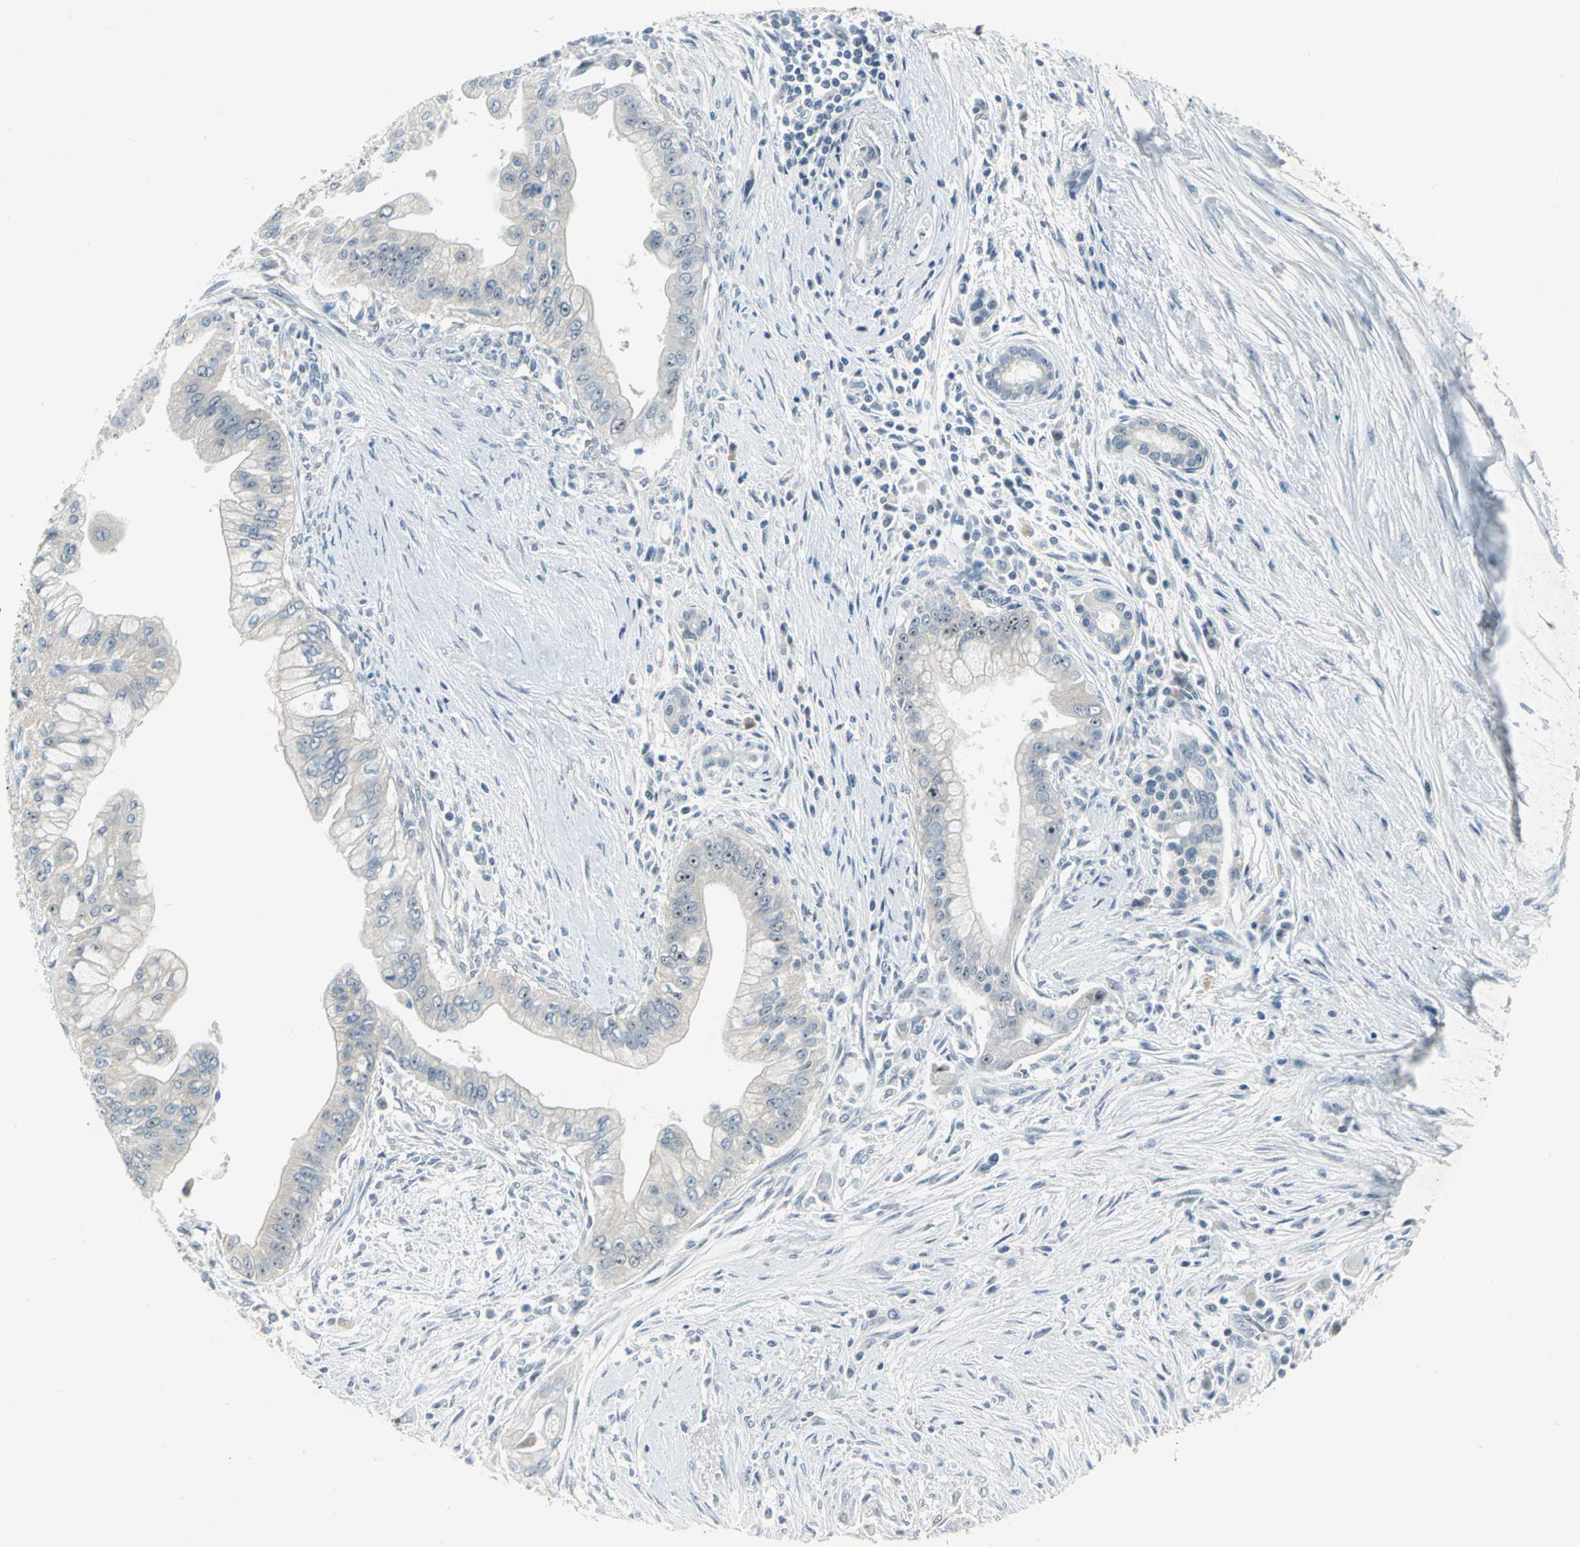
{"staining": {"intensity": "strong", "quantity": ">75%", "location": "nuclear"}, "tissue": "pancreatic cancer", "cell_type": "Tumor cells", "image_type": "cancer", "snomed": [{"axis": "morphology", "description": "Adenocarcinoma, NOS"}, {"axis": "topography", "description": "Pancreas"}], "caption": "The immunohistochemical stain shows strong nuclear positivity in tumor cells of pancreatic cancer (adenocarcinoma) tissue.", "gene": "MYBBP1A", "patient": {"sex": "male", "age": 59}}